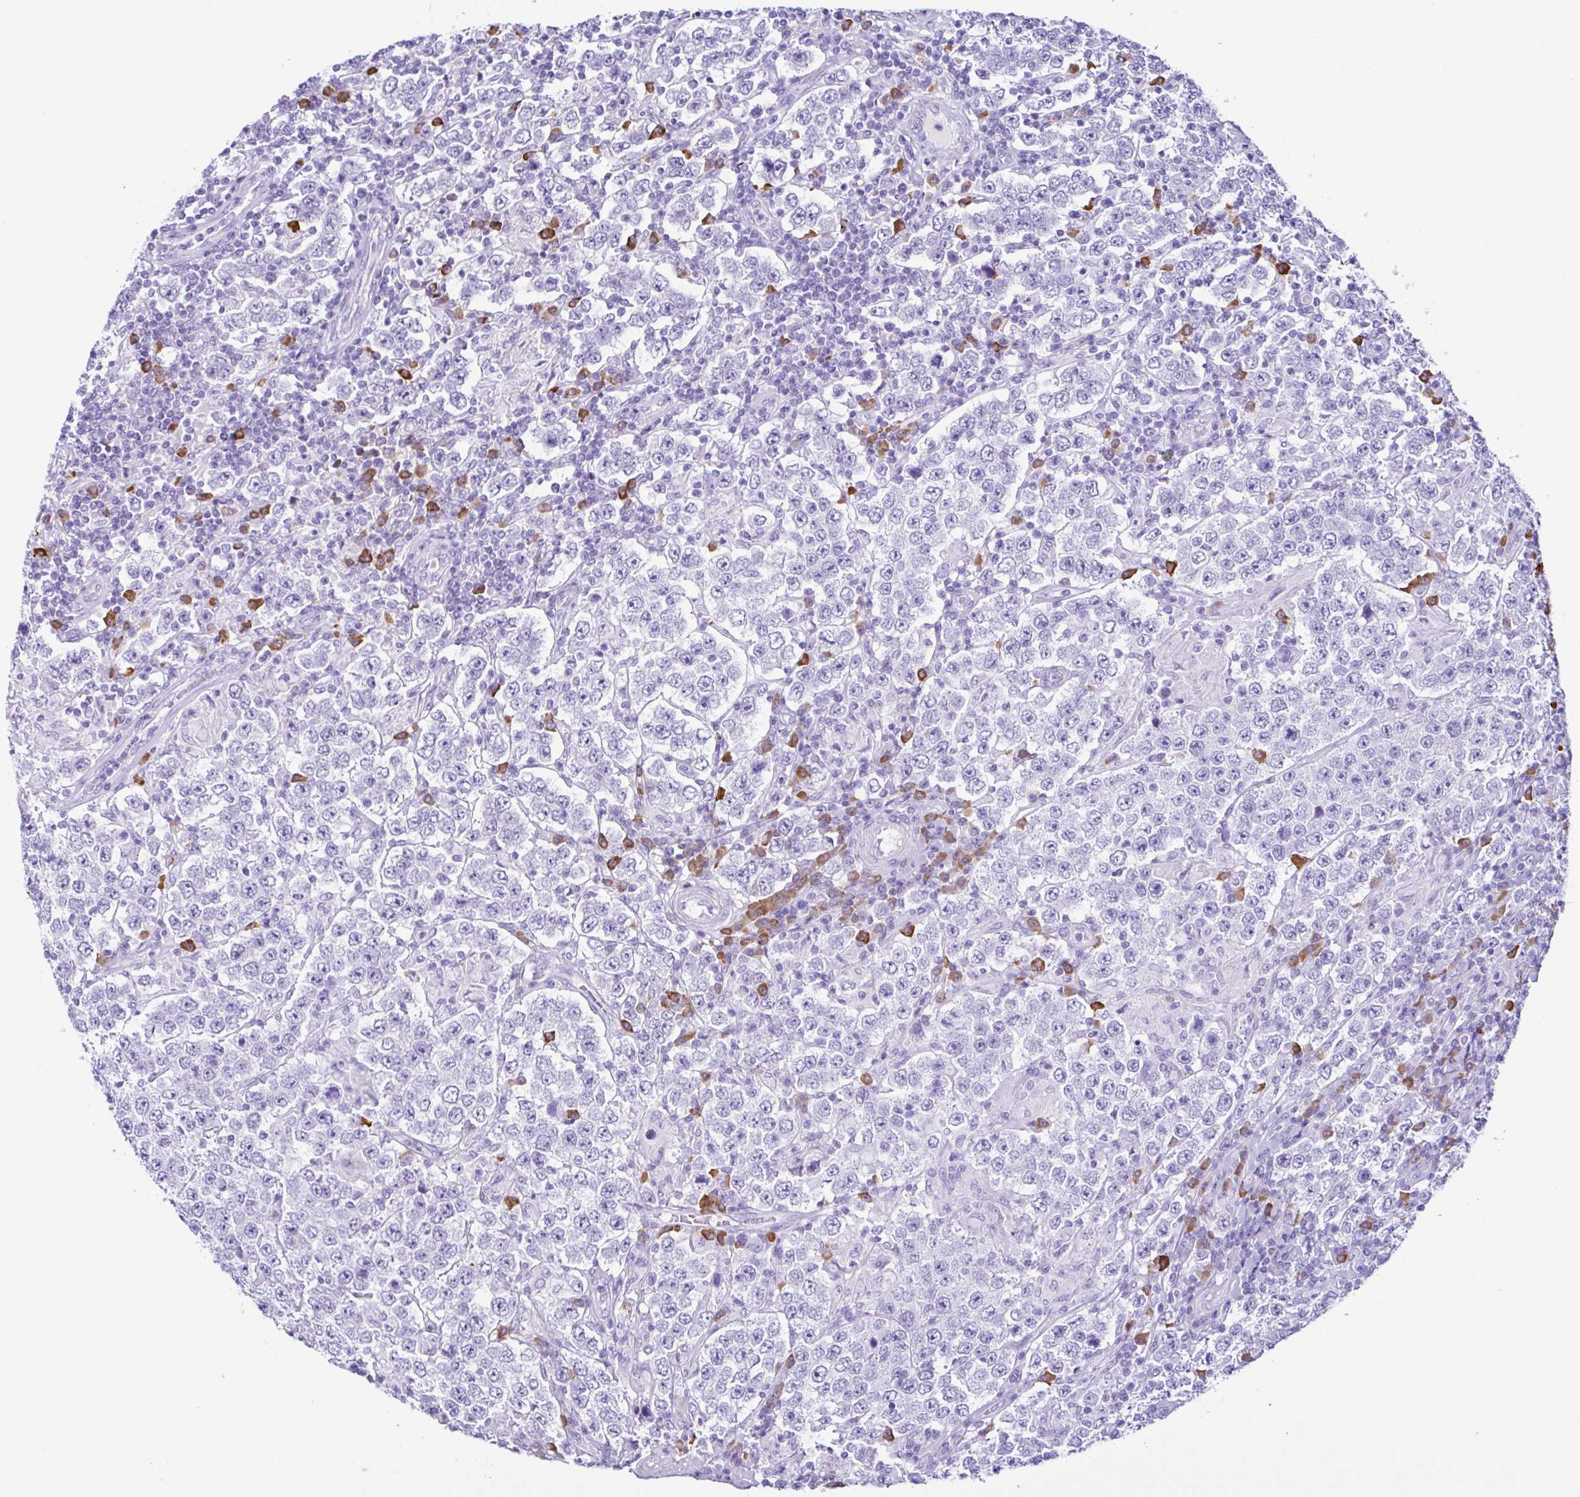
{"staining": {"intensity": "negative", "quantity": "none", "location": "none"}, "tissue": "testis cancer", "cell_type": "Tumor cells", "image_type": "cancer", "snomed": [{"axis": "morphology", "description": "Normal tissue, NOS"}, {"axis": "morphology", "description": "Urothelial carcinoma, High grade"}, {"axis": "morphology", "description": "Seminoma, NOS"}, {"axis": "morphology", "description": "Carcinoma, Embryonal, NOS"}, {"axis": "topography", "description": "Urinary bladder"}, {"axis": "topography", "description": "Testis"}], "caption": "An image of testis embryonal carcinoma stained for a protein shows no brown staining in tumor cells.", "gene": "PIGF", "patient": {"sex": "male", "age": 41}}